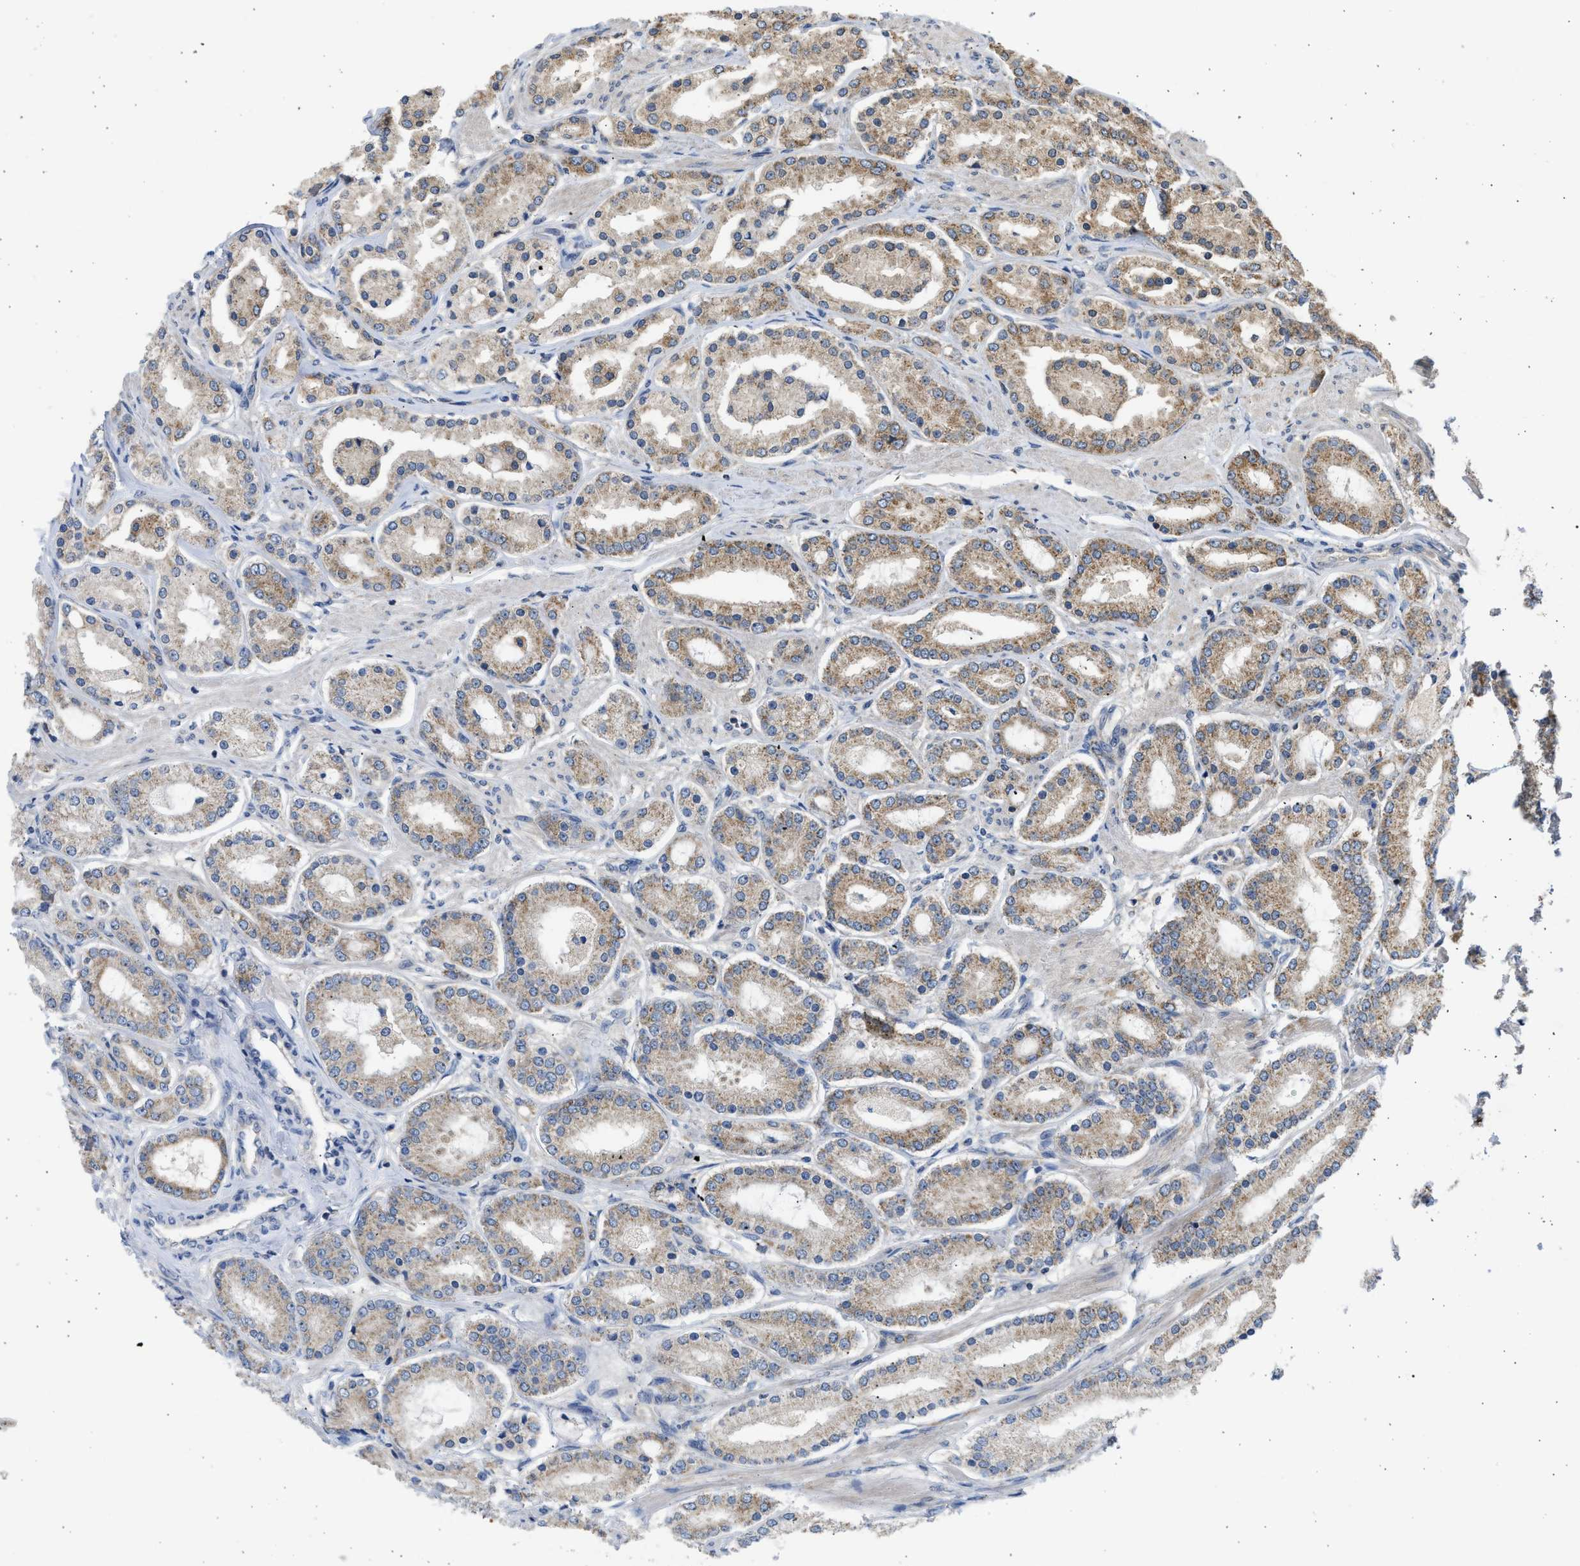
{"staining": {"intensity": "moderate", "quantity": "25%-75%", "location": "cytoplasmic/membranous"}, "tissue": "prostate cancer", "cell_type": "Tumor cells", "image_type": "cancer", "snomed": [{"axis": "morphology", "description": "Adenocarcinoma, Low grade"}, {"axis": "topography", "description": "Prostate"}], "caption": "DAB immunohistochemical staining of human prostate cancer (low-grade adenocarcinoma) displays moderate cytoplasmic/membranous protein positivity in approximately 25%-75% of tumor cells.", "gene": "CYP1A1", "patient": {"sex": "male", "age": 63}}